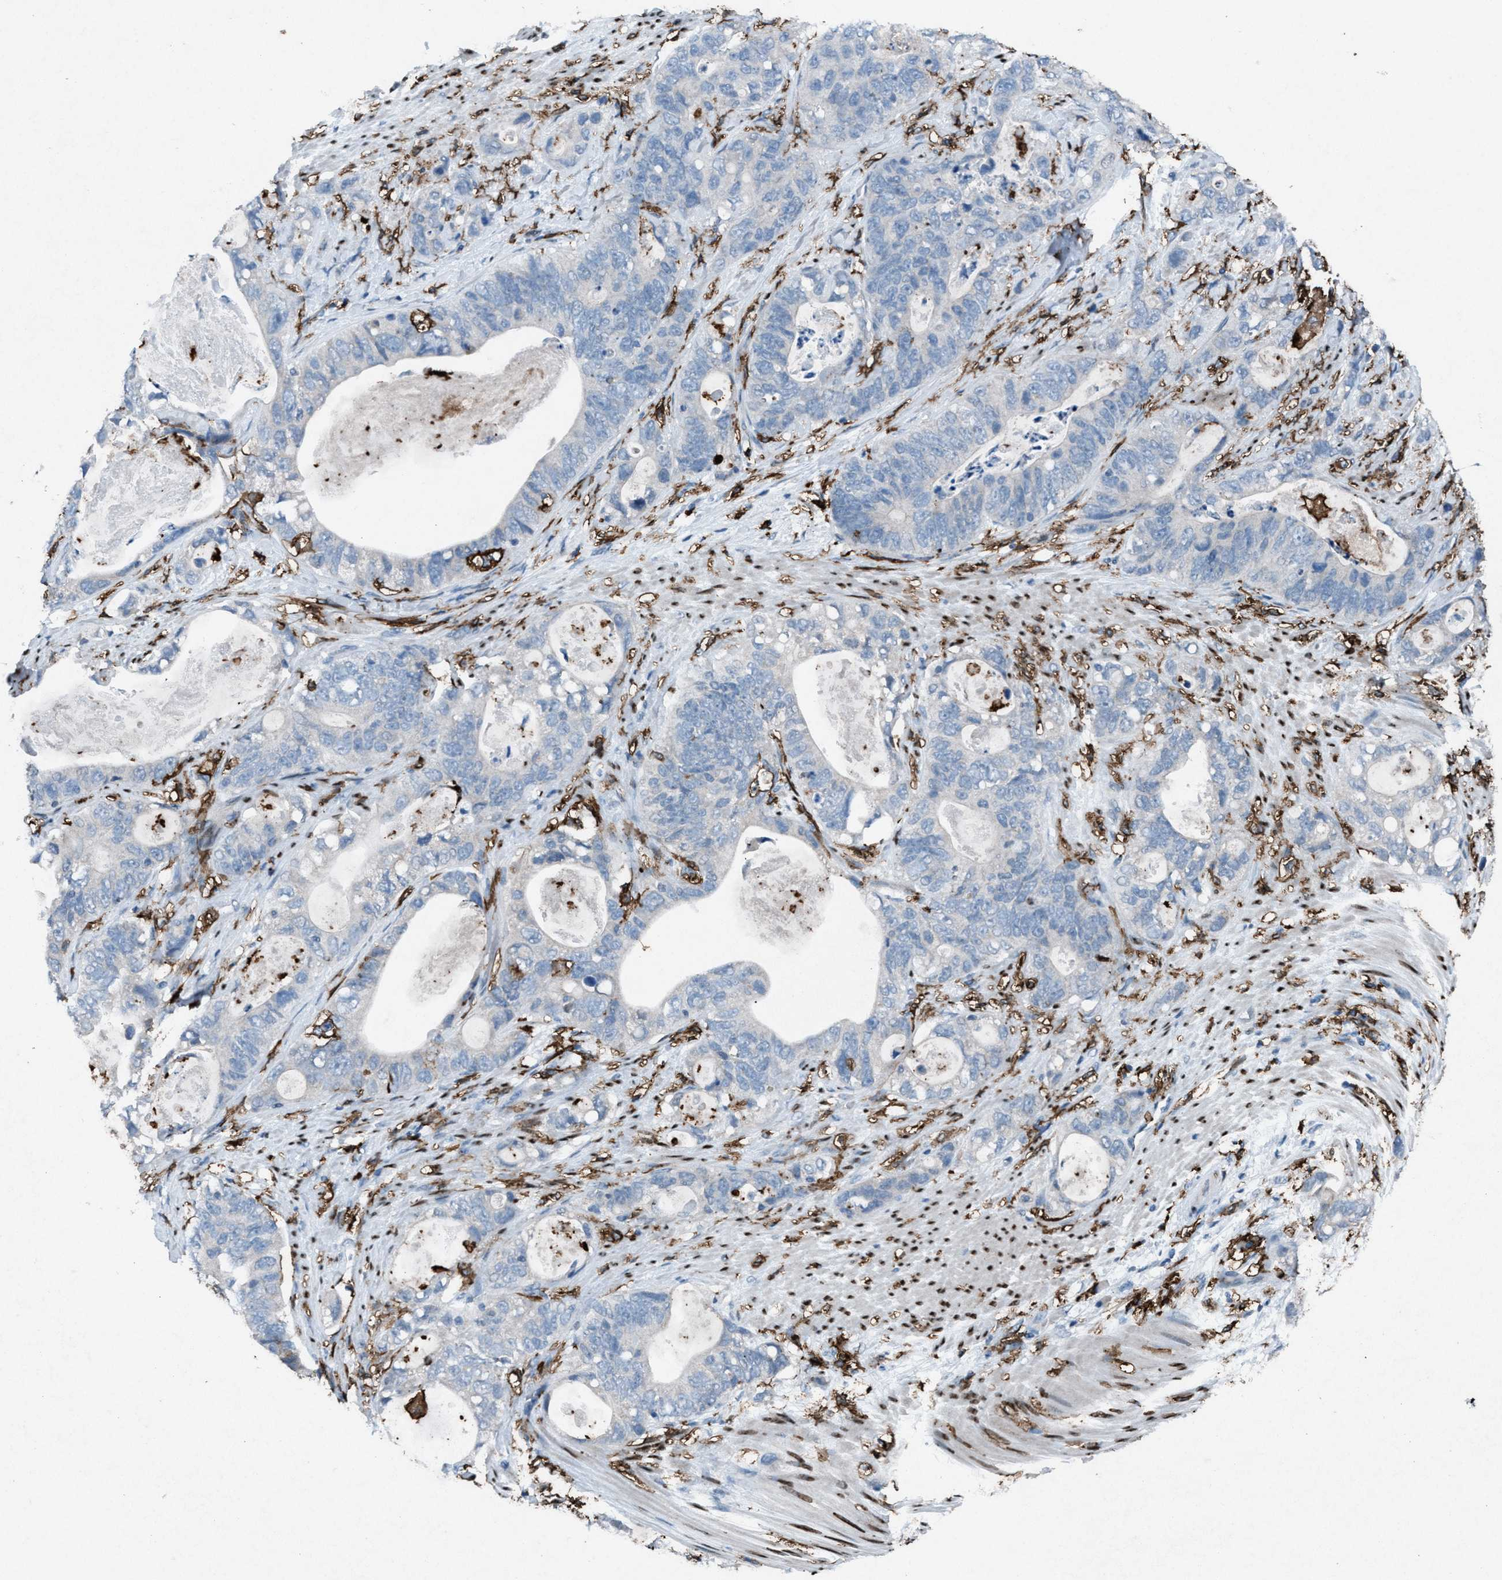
{"staining": {"intensity": "negative", "quantity": "none", "location": "none"}, "tissue": "stomach cancer", "cell_type": "Tumor cells", "image_type": "cancer", "snomed": [{"axis": "morphology", "description": "Normal tissue, NOS"}, {"axis": "morphology", "description": "Adenocarcinoma, NOS"}, {"axis": "topography", "description": "Stomach"}], "caption": "High magnification brightfield microscopy of stomach adenocarcinoma stained with DAB (3,3'-diaminobenzidine) (brown) and counterstained with hematoxylin (blue): tumor cells show no significant positivity.", "gene": "FCER1G", "patient": {"sex": "female", "age": 89}}